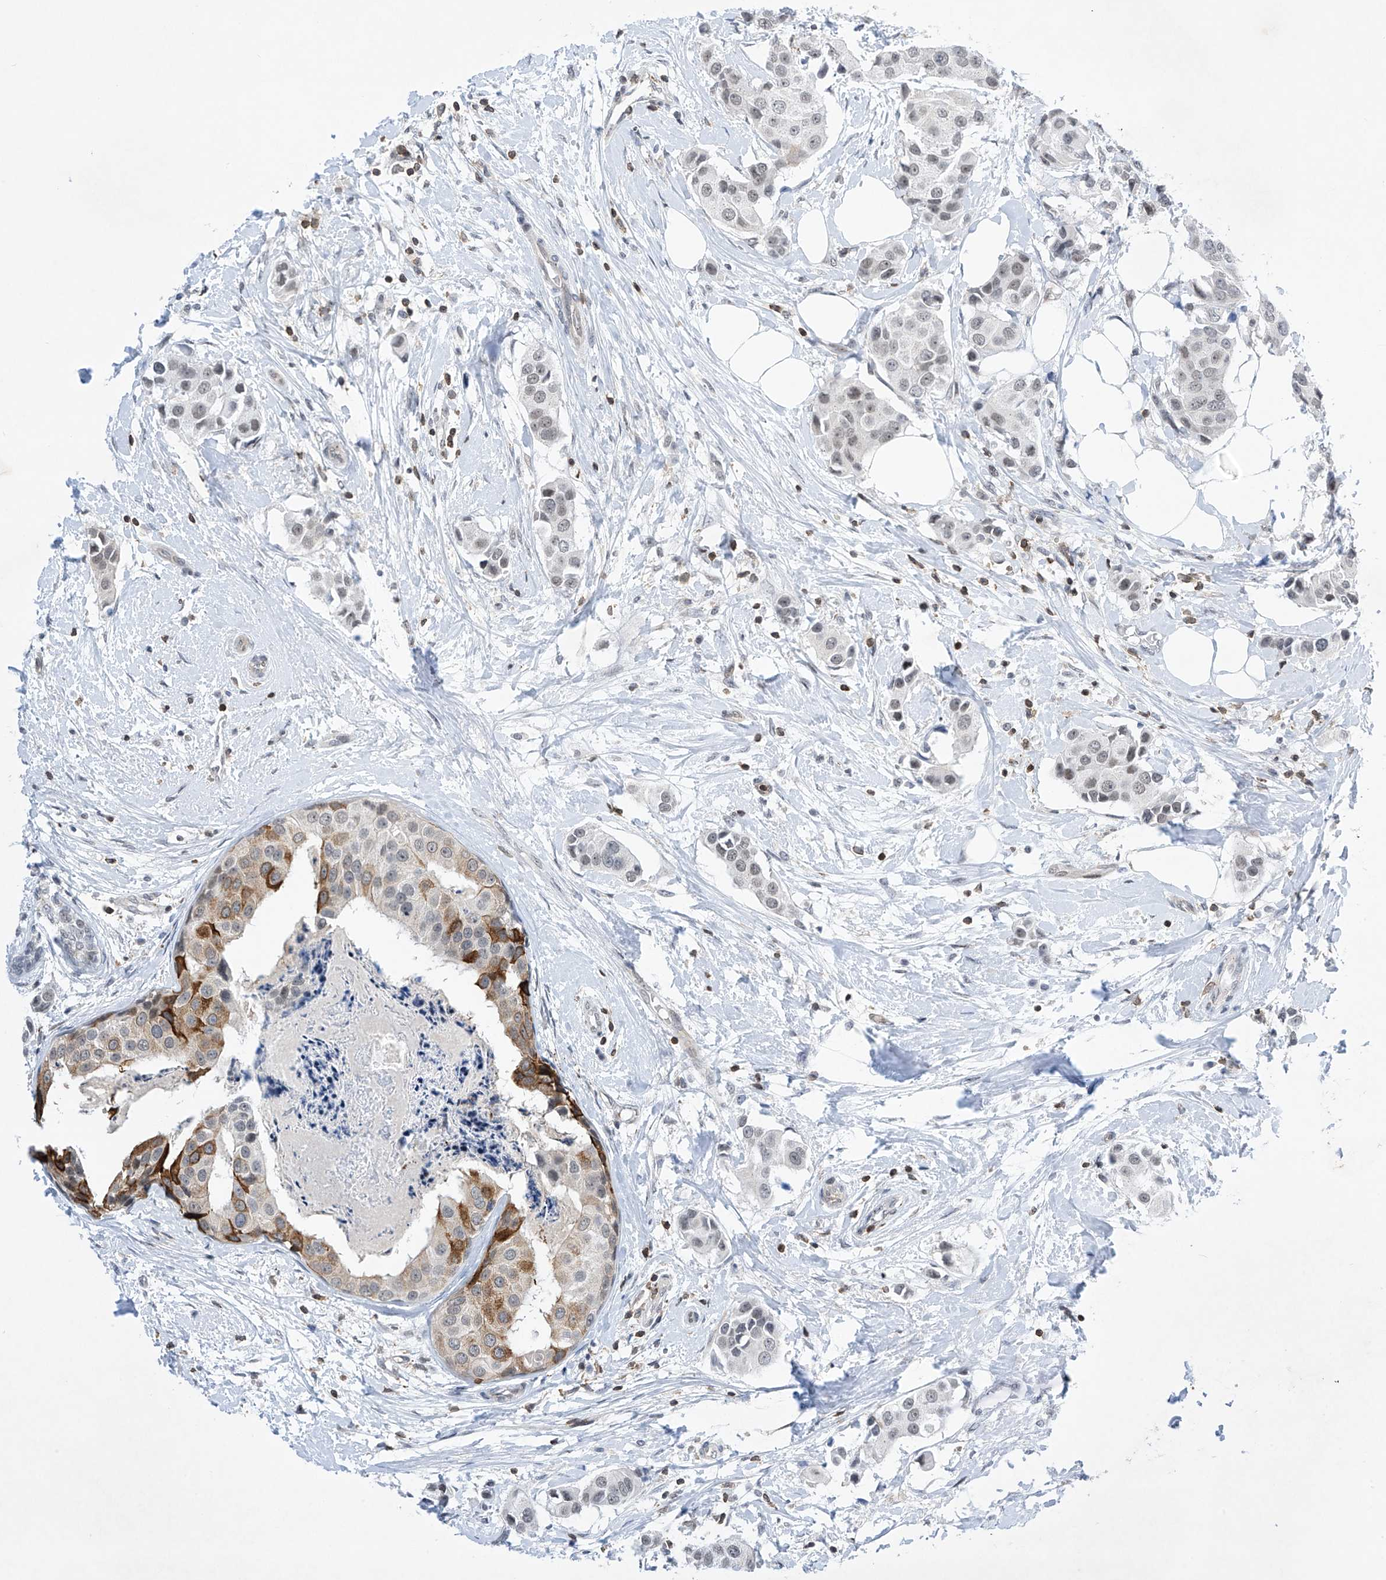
{"staining": {"intensity": "moderate", "quantity": "<25%", "location": "cytoplasmic/membranous"}, "tissue": "breast cancer", "cell_type": "Tumor cells", "image_type": "cancer", "snomed": [{"axis": "morphology", "description": "Normal tissue, NOS"}, {"axis": "morphology", "description": "Duct carcinoma"}, {"axis": "topography", "description": "Breast"}], "caption": "Breast intraductal carcinoma stained for a protein (brown) demonstrates moderate cytoplasmic/membranous positive positivity in approximately <25% of tumor cells.", "gene": "MSL3", "patient": {"sex": "female", "age": 39}}